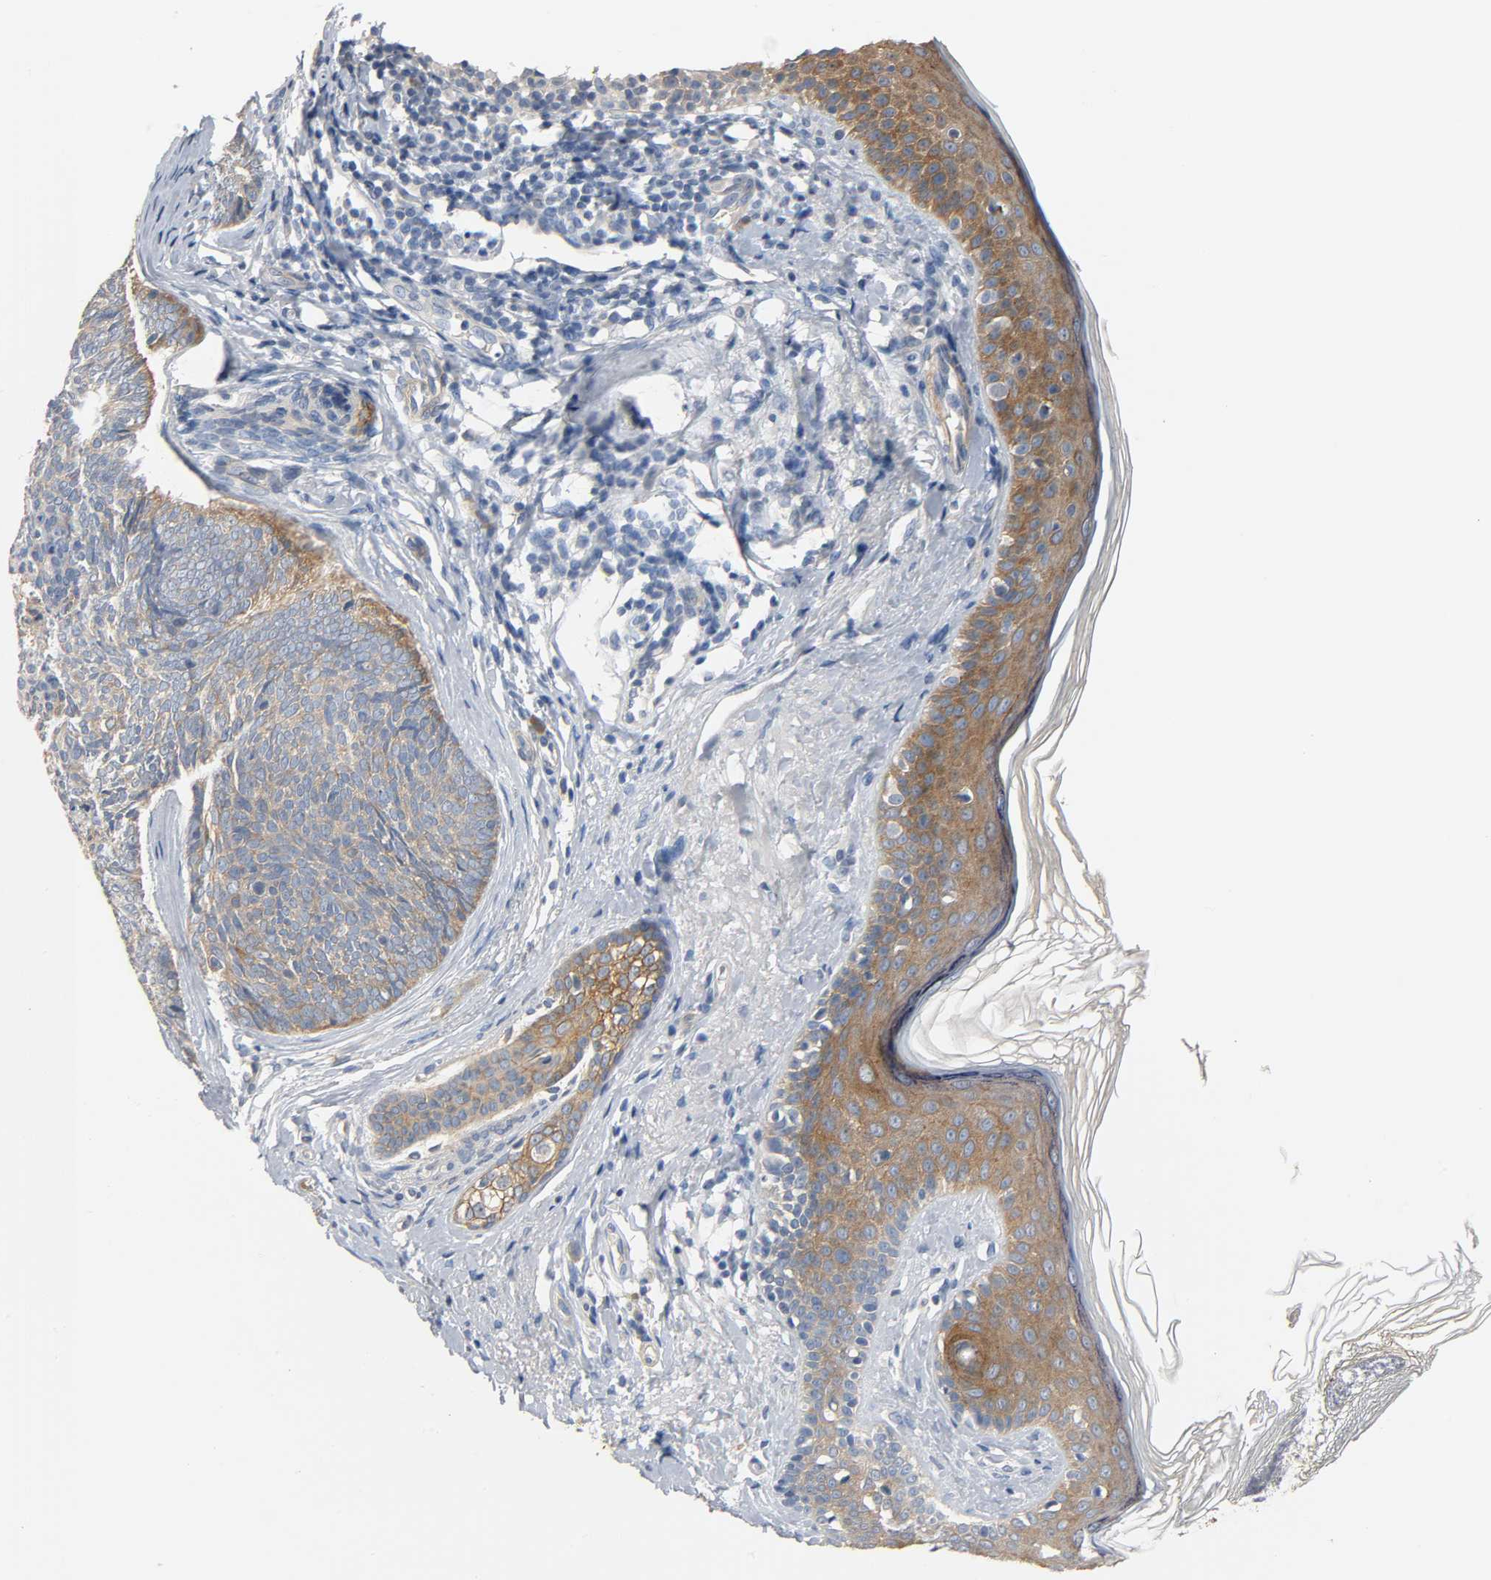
{"staining": {"intensity": "strong", "quantity": ">75%", "location": "cytoplasmic/membranous"}, "tissue": "skin cancer", "cell_type": "Tumor cells", "image_type": "cancer", "snomed": [{"axis": "morphology", "description": "Normal tissue, NOS"}, {"axis": "morphology", "description": "Basal cell carcinoma"}, {"axis": "topography", "description": "Skin"}], "caption": "Immunohistochemistry (IHC) photomicrograph of basal cell carcinoma (skin) stained for a protein (brown), which reveals high levels of strong cytoplasmic/membranous staining in approximately >75% of tumor cells.", "gene": "ARPC1A", "patient": {"sex": "female", "age": 69}}